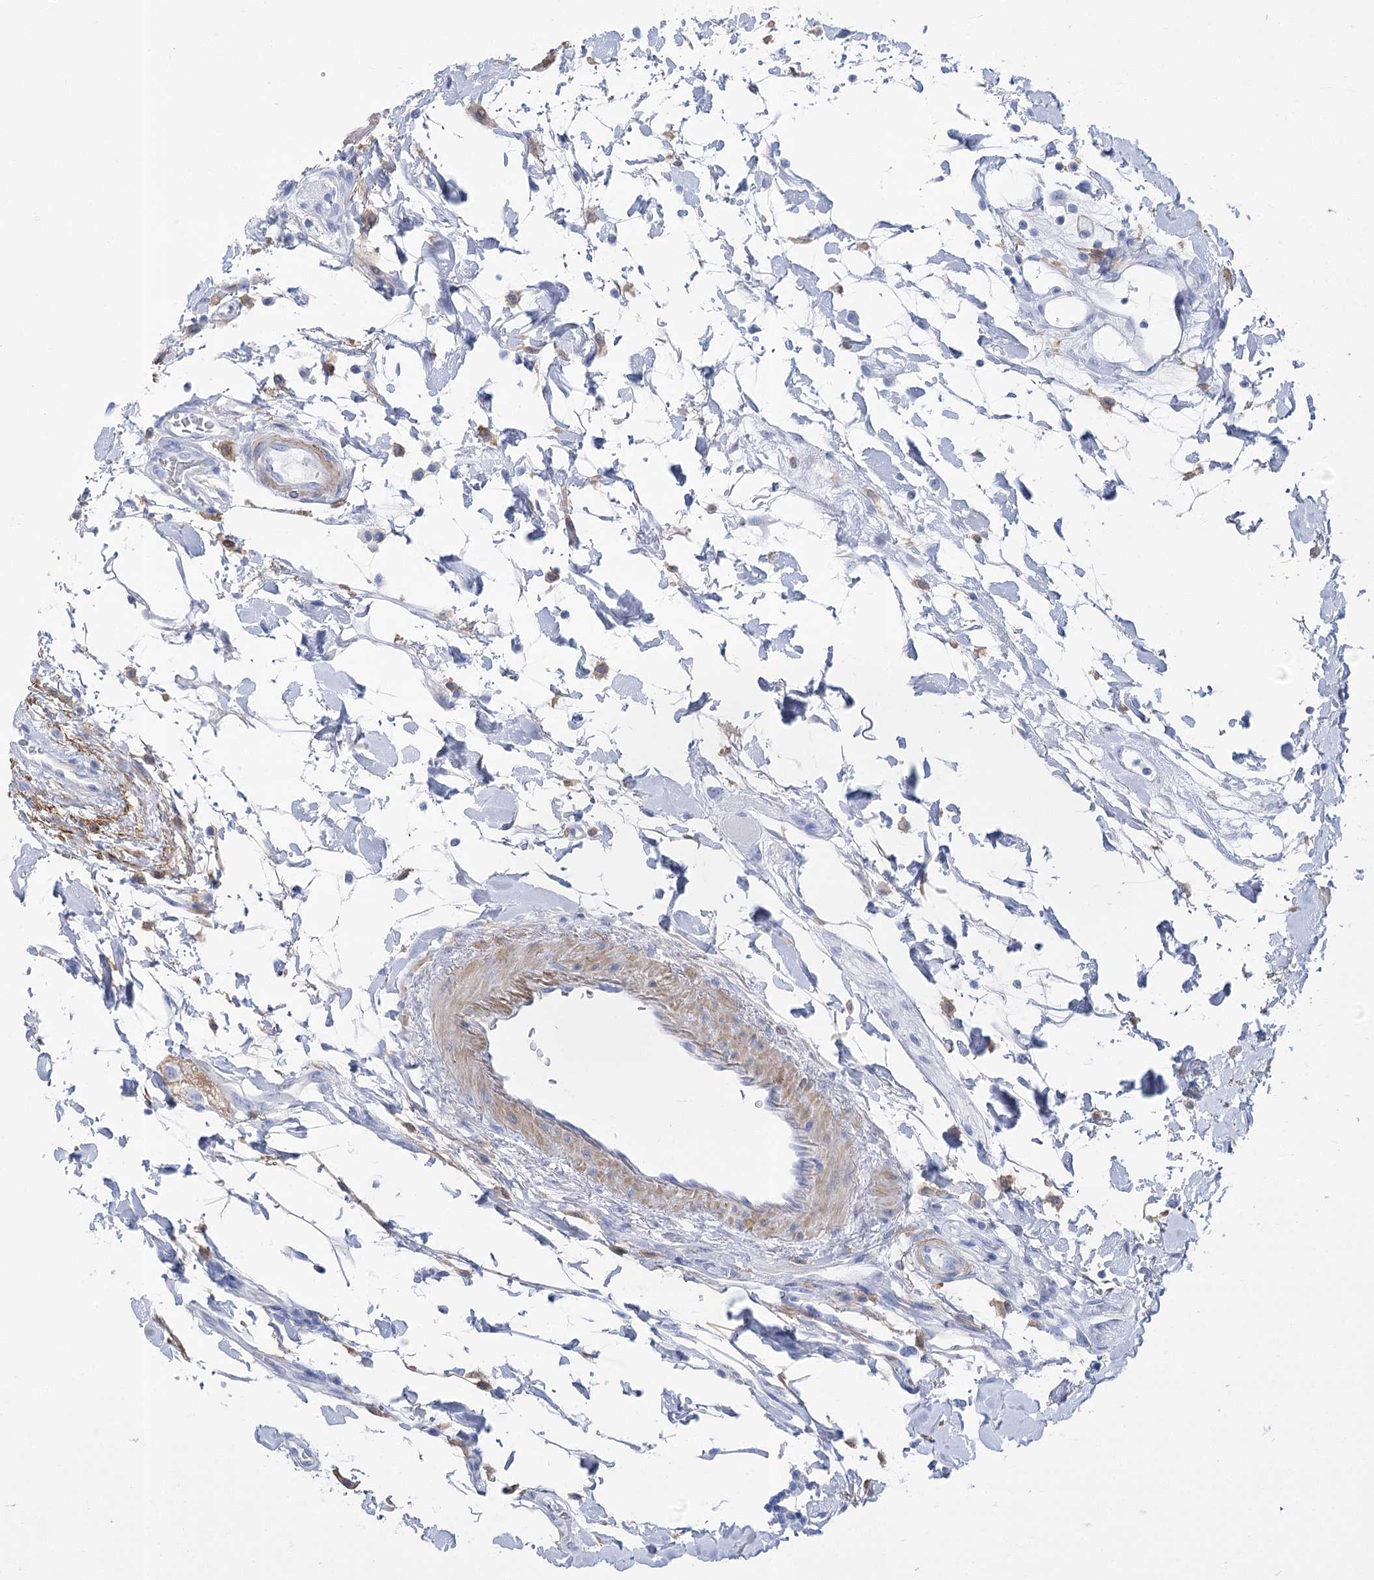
{"staining": {"intensity": "negative", "quantity": "none", "location": "none"}, "tissue": "colon", "cell_type": "Endothelial cells", "image_type": "normal", "snomed": [{"axis": "morphology", "description": "Normal tissue, NOS"}, {"axis": "topography", "description": "Colon"}], "caption": "Protein analysis of normal colon demonstrates no significant staining in endothelial cells. (Brightfield microscopy of DAB IHC at high magnification).", "gene": "PCDHA1", "patient": {"sex": "female", "age": 79}}